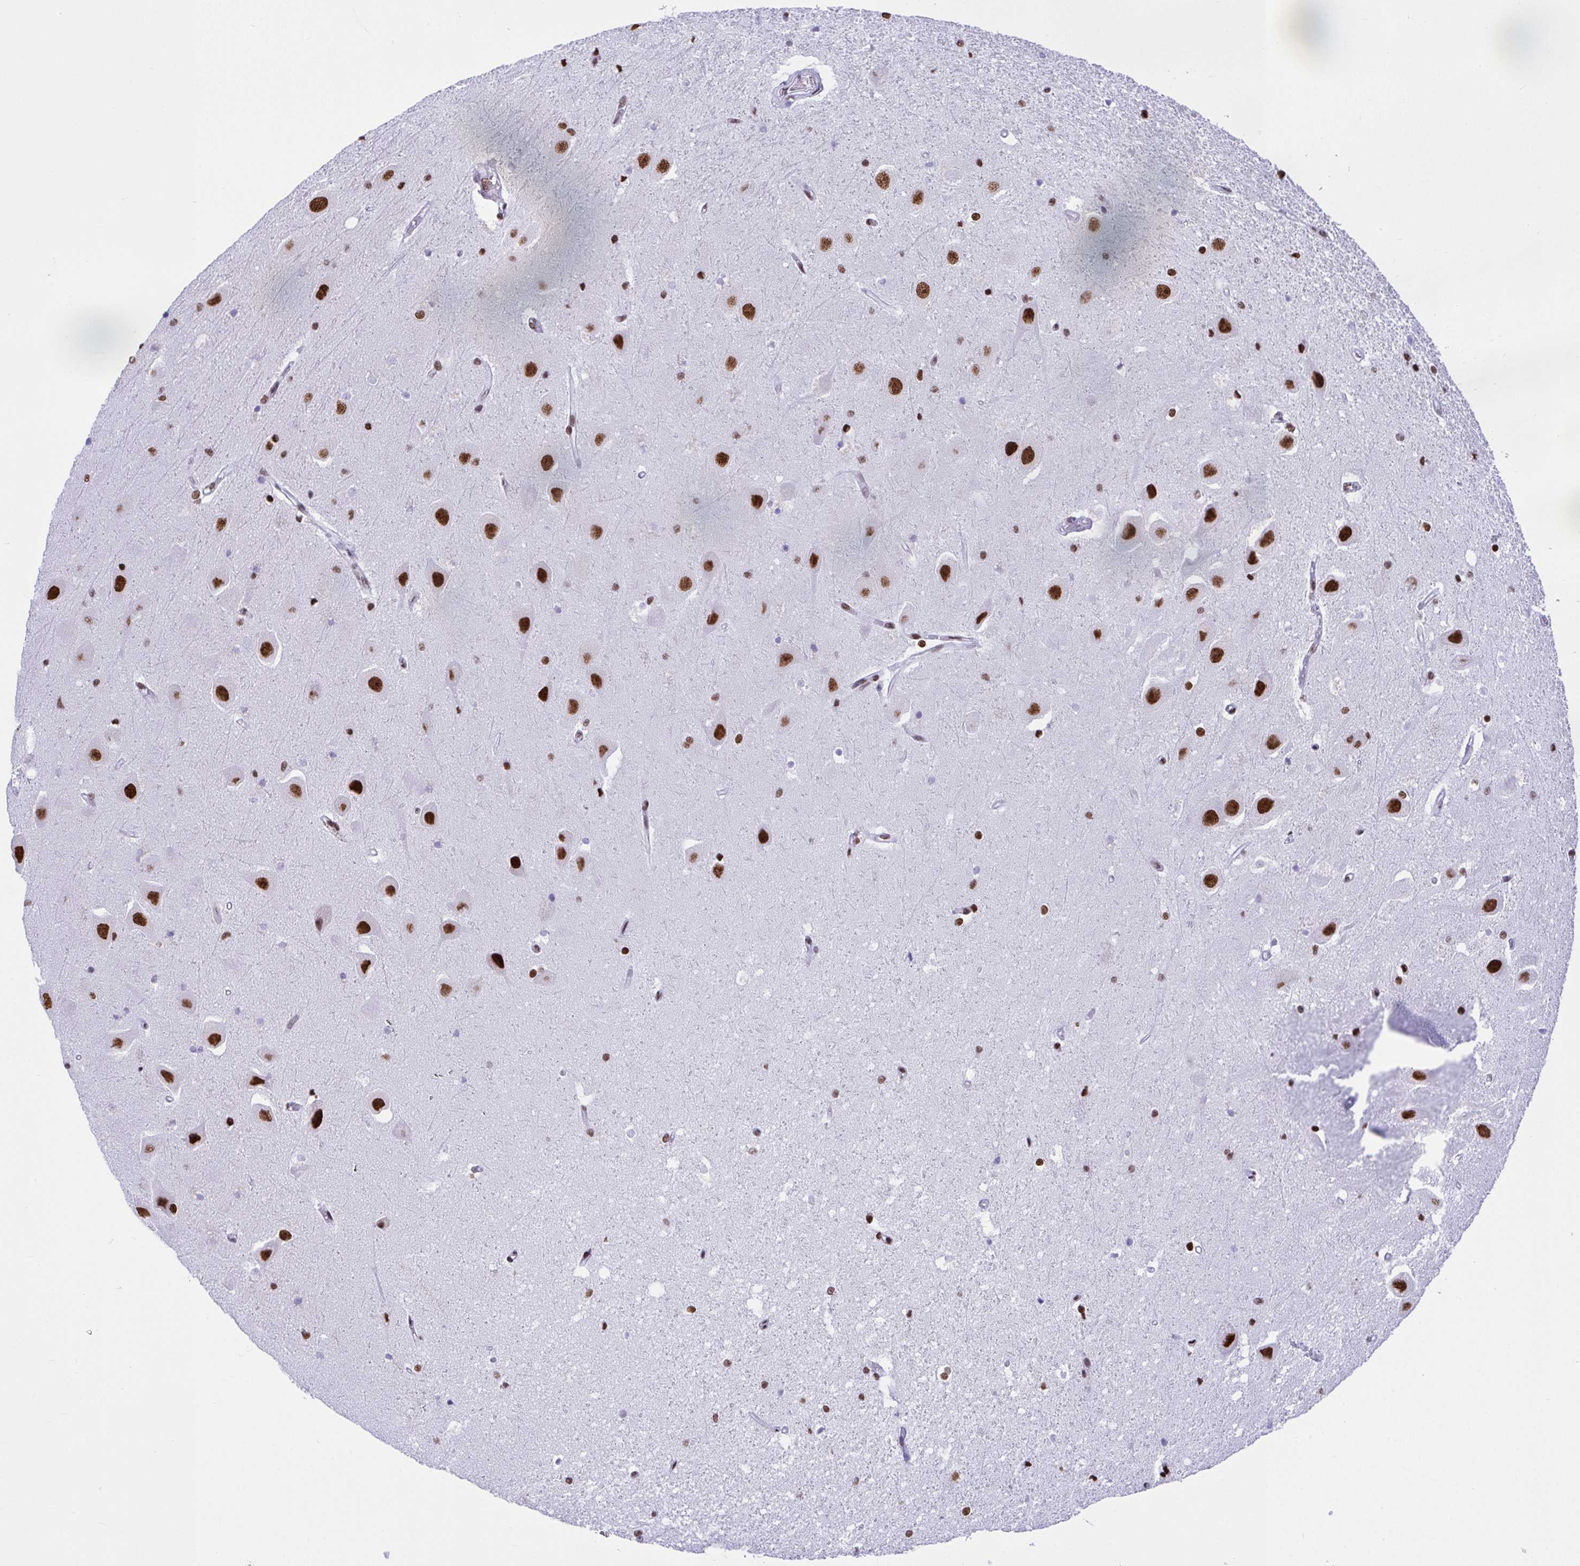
{"staining": {"intensity": "strong", "quantity": "25%-75%", "location": "nuclear"}, "tissue": "hippocampus", "cell_type": "Glial cells", "image_type": "normal", "snomed": [{"axis": "morphology", "description": "Normal tissue, NOS"}, {"axis": "topography", "description": "Hippocampus"}], "caption": "Protein positivity by immunohistochemistry shows strong nuclear positivity in approximately 25%-75% of glial cells in benign hippocampus. The staining was performed using DAB, with brown indicating positive protein expression. Nuclei are stained blue with hematoxylin.", "gene": "DDX52", "patient": {"sex": "male", "age": 63}}